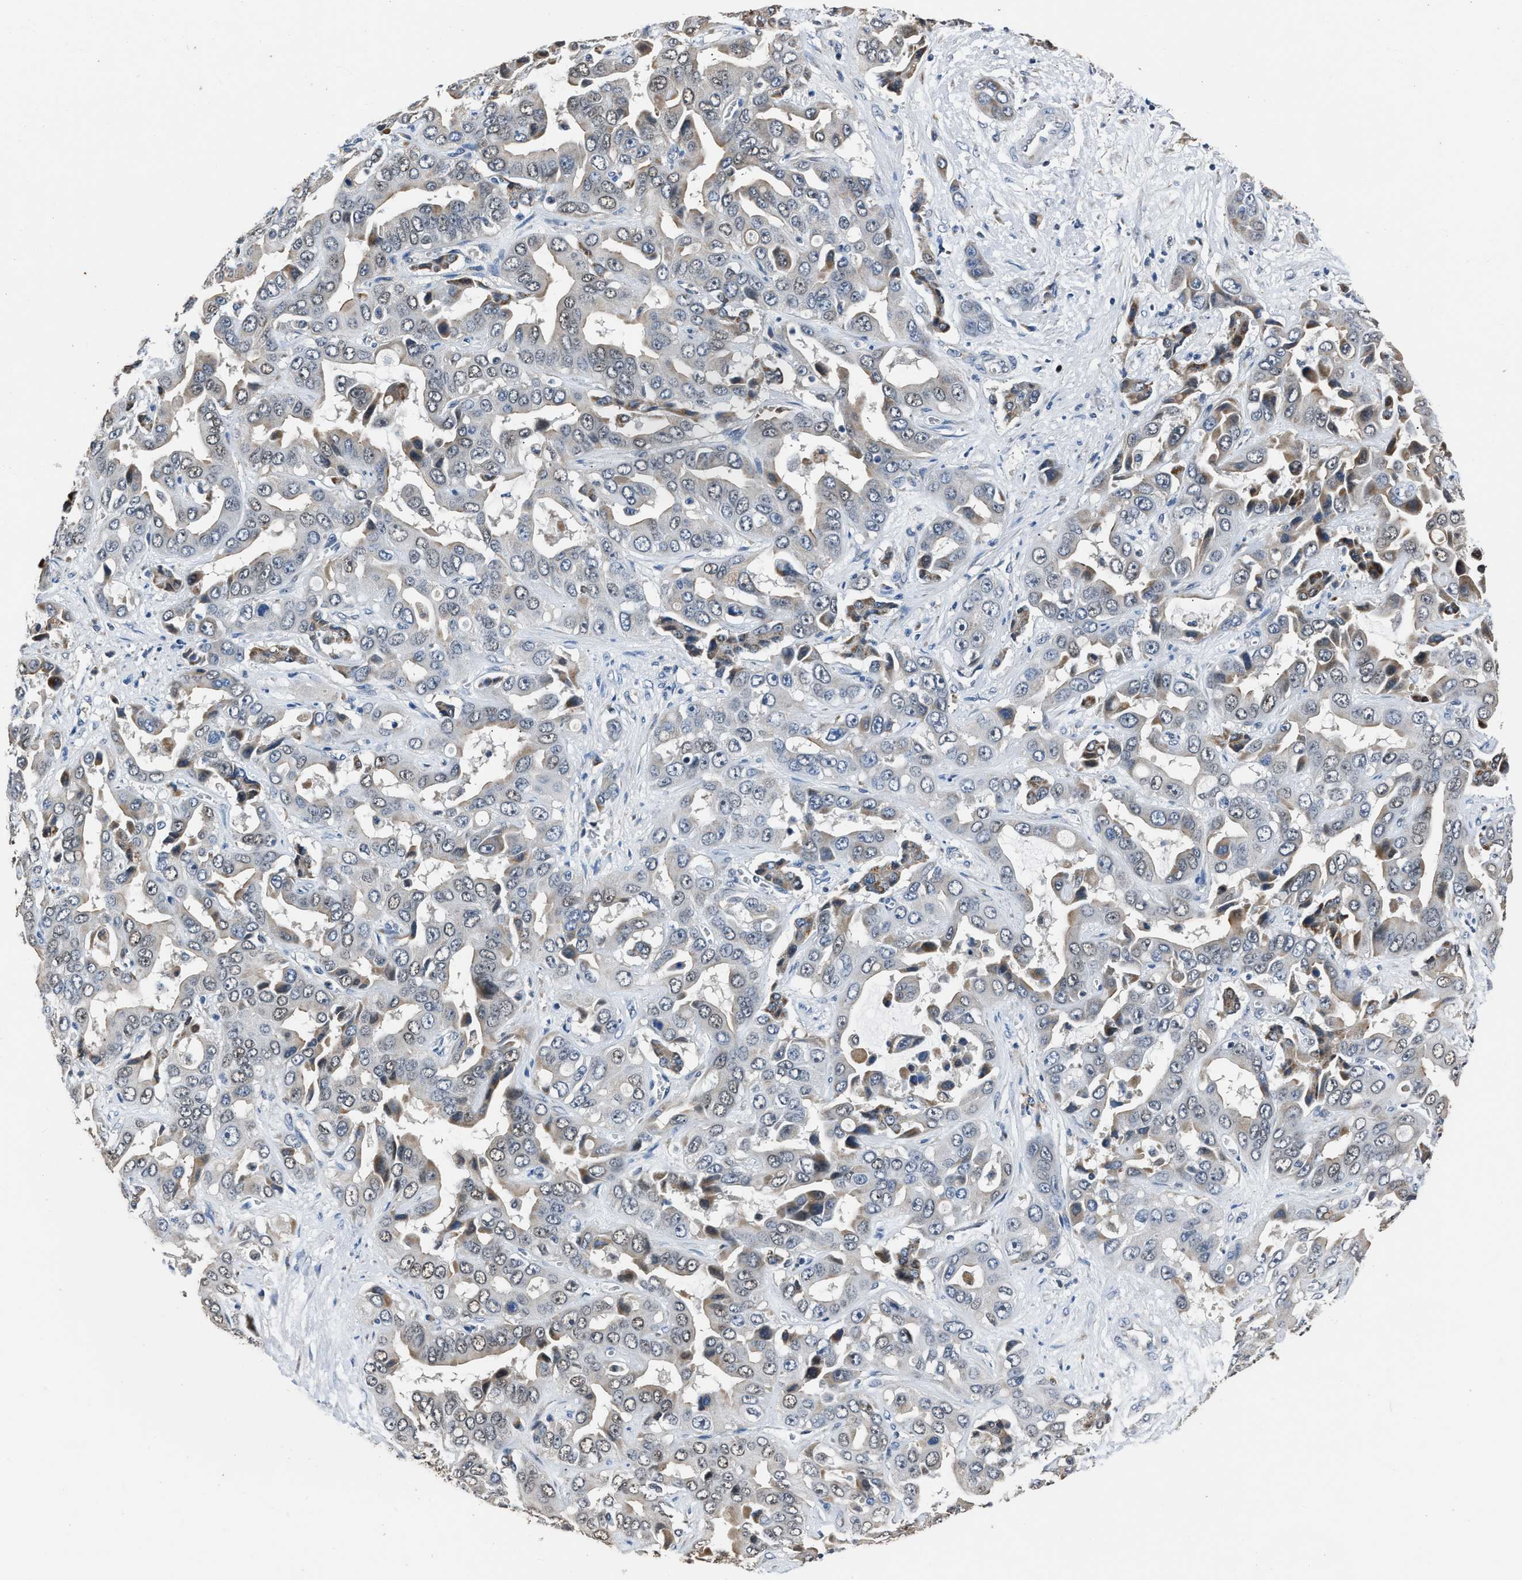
{"staining": {"intensity": "moderate", "quantity": "<25%", "location": "cytoplasmic/membranous"}, "tissue": "liver cancer", "cell_type": "Tumor cells", "image_type": "cancer", "snomed": [{"axis": "morphology", "description": "Cholangiocarcinoma"}, {"axis": "topography", "description": "Liver"}], "caption": "Liver cancer was stained to show a protein in brown. There is low levels of moderate cytoplasmic/membranous positivity in approximately <25% of tumor cells.", "gene": "NSUN5", "patient": {"sex": "female", "age": 52}}